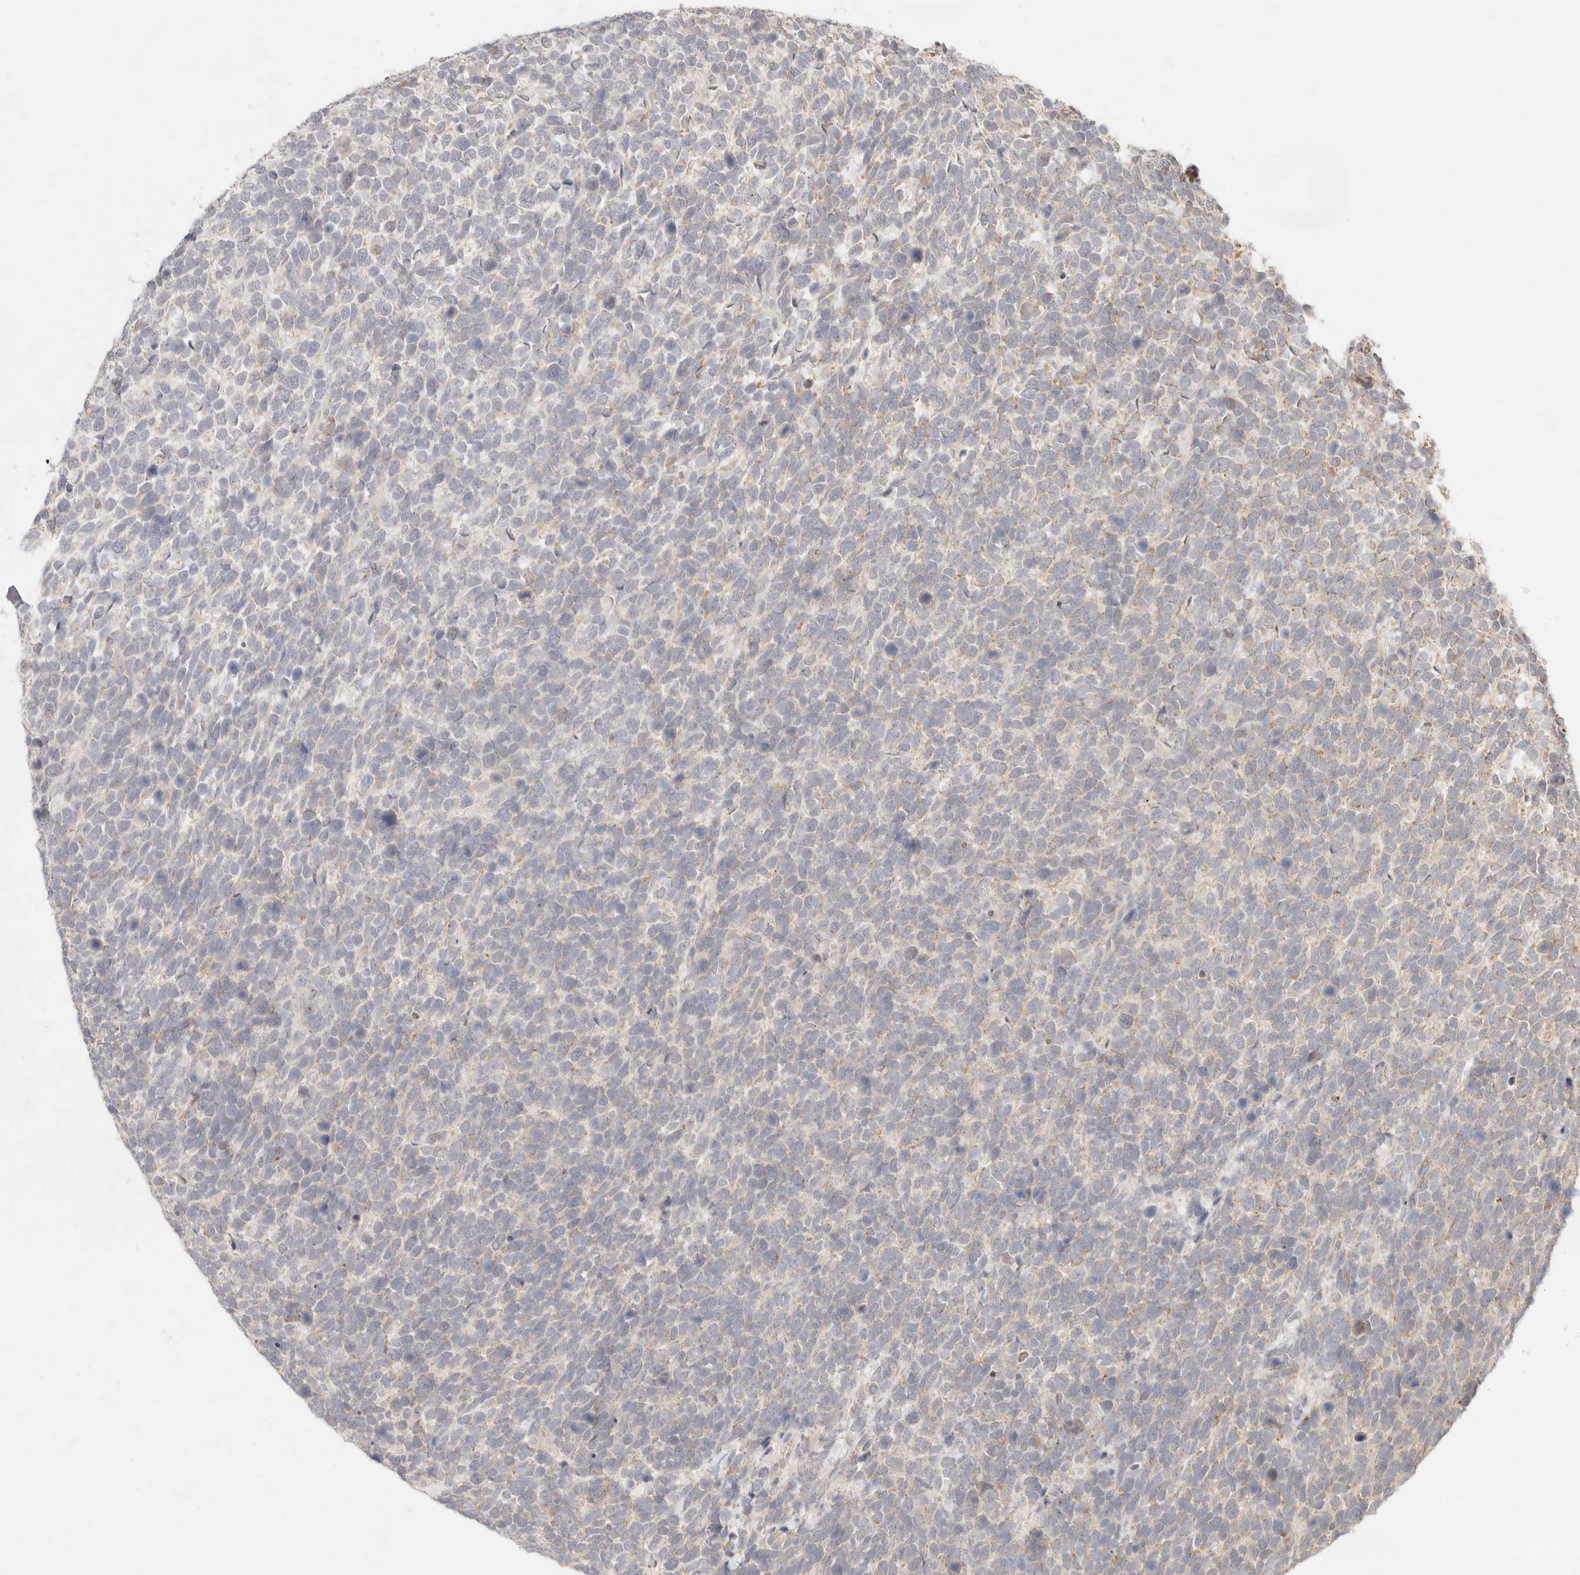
{"staining": {"intensity": "weak", "quantity": "<25%", "location": "cytoplasmic/membranous"}, "tissue": "urothelial cancer", "cell_type": "Tumor cells", "image_type": "cancer", "snomed": [{"axis": "morphology", "description": "Urothelial carcinoma, High grade"}, {"axis": "topography", "description": "Urinary bladder"}], "caption": "Urothelial carcinoma (high-grade) stained for a protein using immunohistochemistry exhibits no staining tumor cells.", "gene": "RUBCNL", "patient": {"sex": "female", "age": 82}}